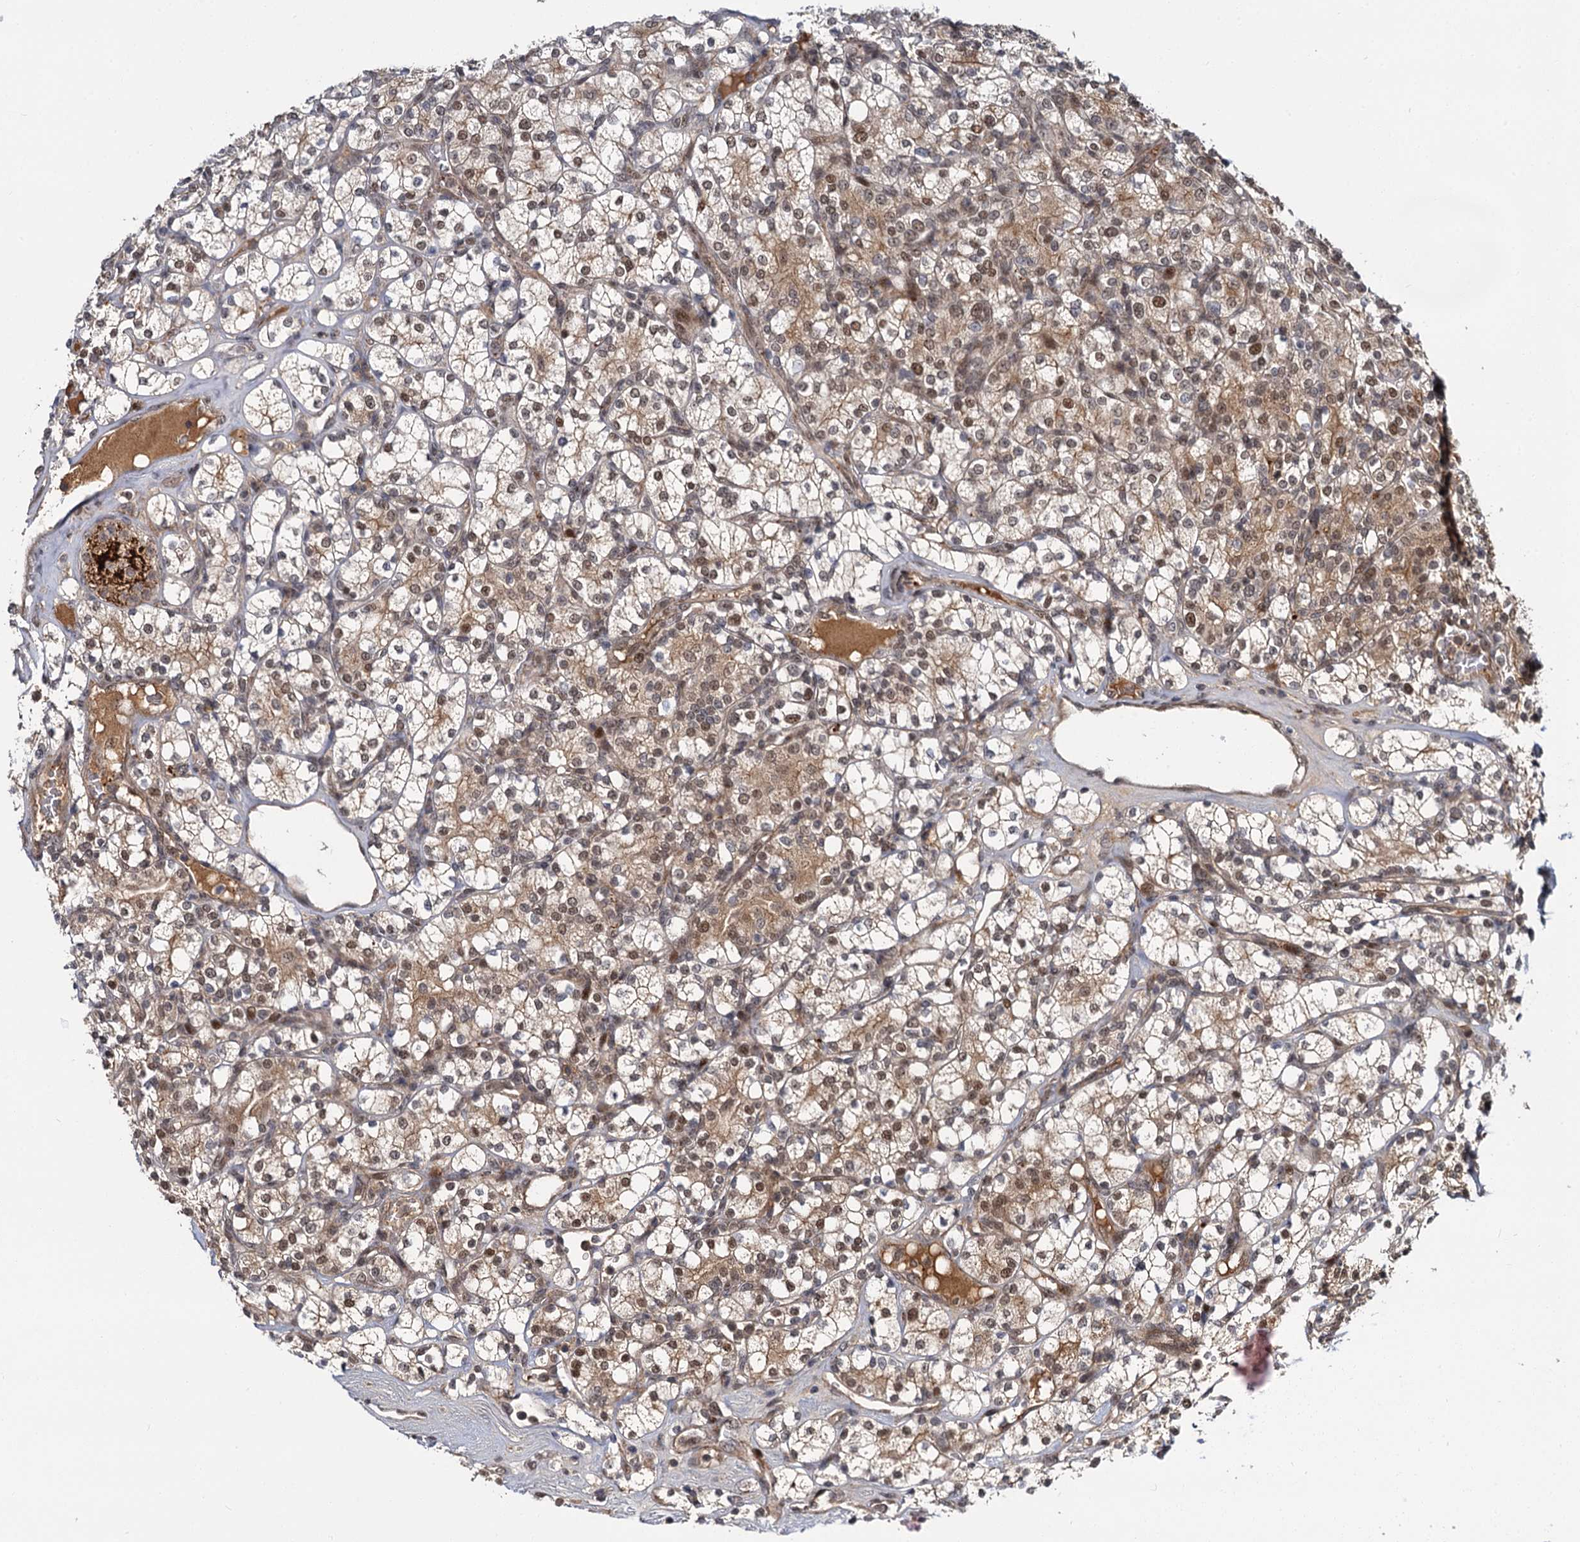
{"staining": {"intensity": "moderate", "quantity": ">75%", "location": "cytoplasmic/membranous,nuclear"}, "tissue": "renal cancer", "cell_type": "Tumor cells", "image_type": "cancer", "snomed": [{"axis": "morphology", "description": "Adenocarcinoma, NOS"}, {"axis": "topography", "description": "Kidney"}], "caption": "Immunohistochemical staining of renal cancer (adenocarcinoma) displays medium levels of moderate cytoplasmic/membranous and nuclear positivity in approximately >75% of tumor cells.", "gene": "MBD6", "patient": {"sex": "male", "age": 77}}